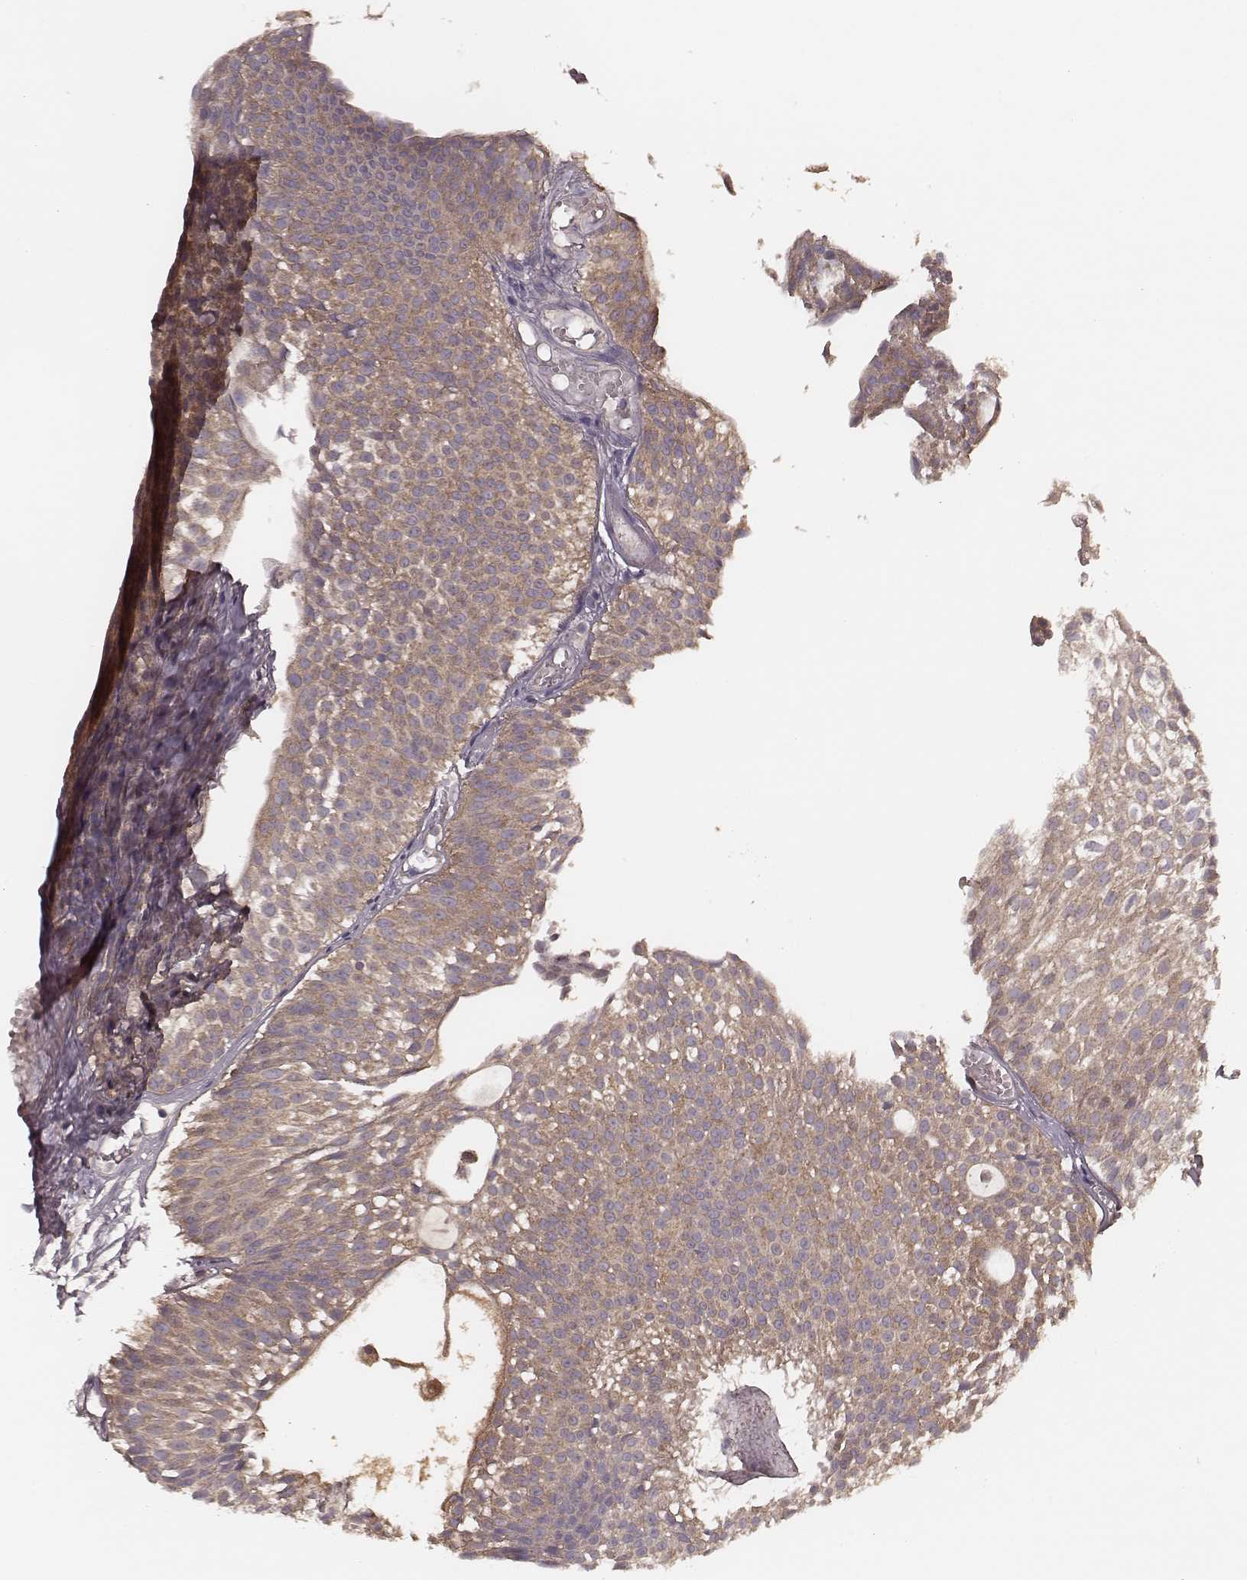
{"staining": {"intensity": "weak", "quantity": ">75%", "location": "cytoplasmic/membranous"}, "tissue": "urothelial cancer", "cell_type": "Tumor cells", "image_type": "cancer", "snomed": [{"axis": "morphology", "description": "Urothelial carcinoma, Low grade"}, {"axis": "topography", "description": "Urinary bladder"}], "caption": "DAB (3,3'-diaminobenzidine) immunohistochemical staining of urothelial cancer shows weak cytoplasmic/membranous protein expression in approximately >75% of tumor cells.", "gene": "CARS1", "patient": {"sex": "male", "age": 63}}